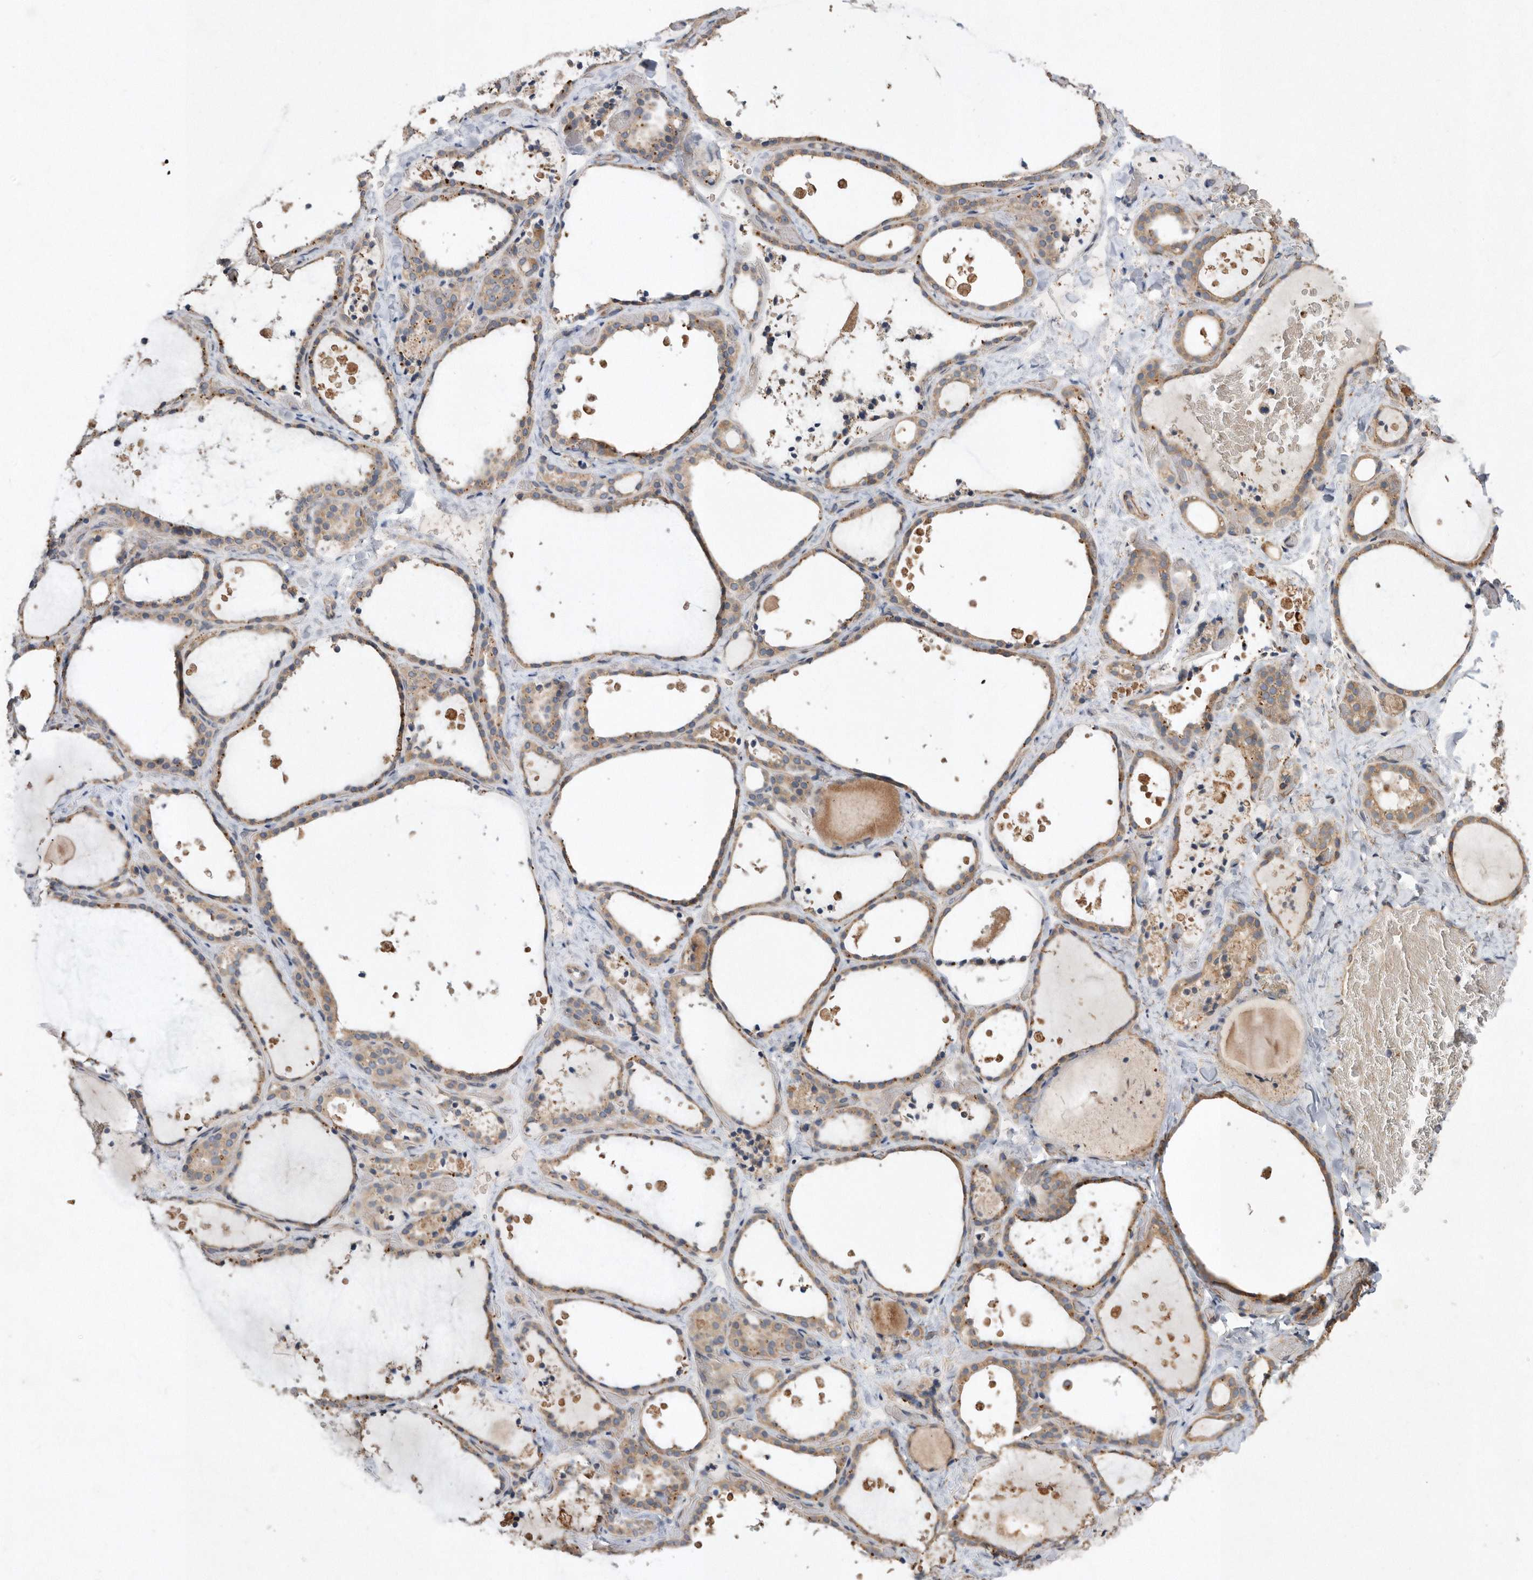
{"staining": {"intensity": "moderate", "quantity": "25%-75%", "location": "cytoplasmic/membranous"}, "tissue": "thyroid gland", "cell_type": "Glandular cells", "image_type": "normal", "snomed": [{"axis": "morphology", "description": "Normal tissue, NOS"}, {"axis": "topography", "description": "Thyroid gland"}], "caption": "An immunohistochemistry (IHC) photomicrograph of normal tissue is shown. Protein staining in brown labels moderate cytoplasmic/membranous positivity in thyroid gland within glandular cells. (DAB (3,3'-diaminobenzidine) IHC with brightfield microscopy, high magnification).", "gene": "PON2", "patient": {"sex": "female", "age": 44}}